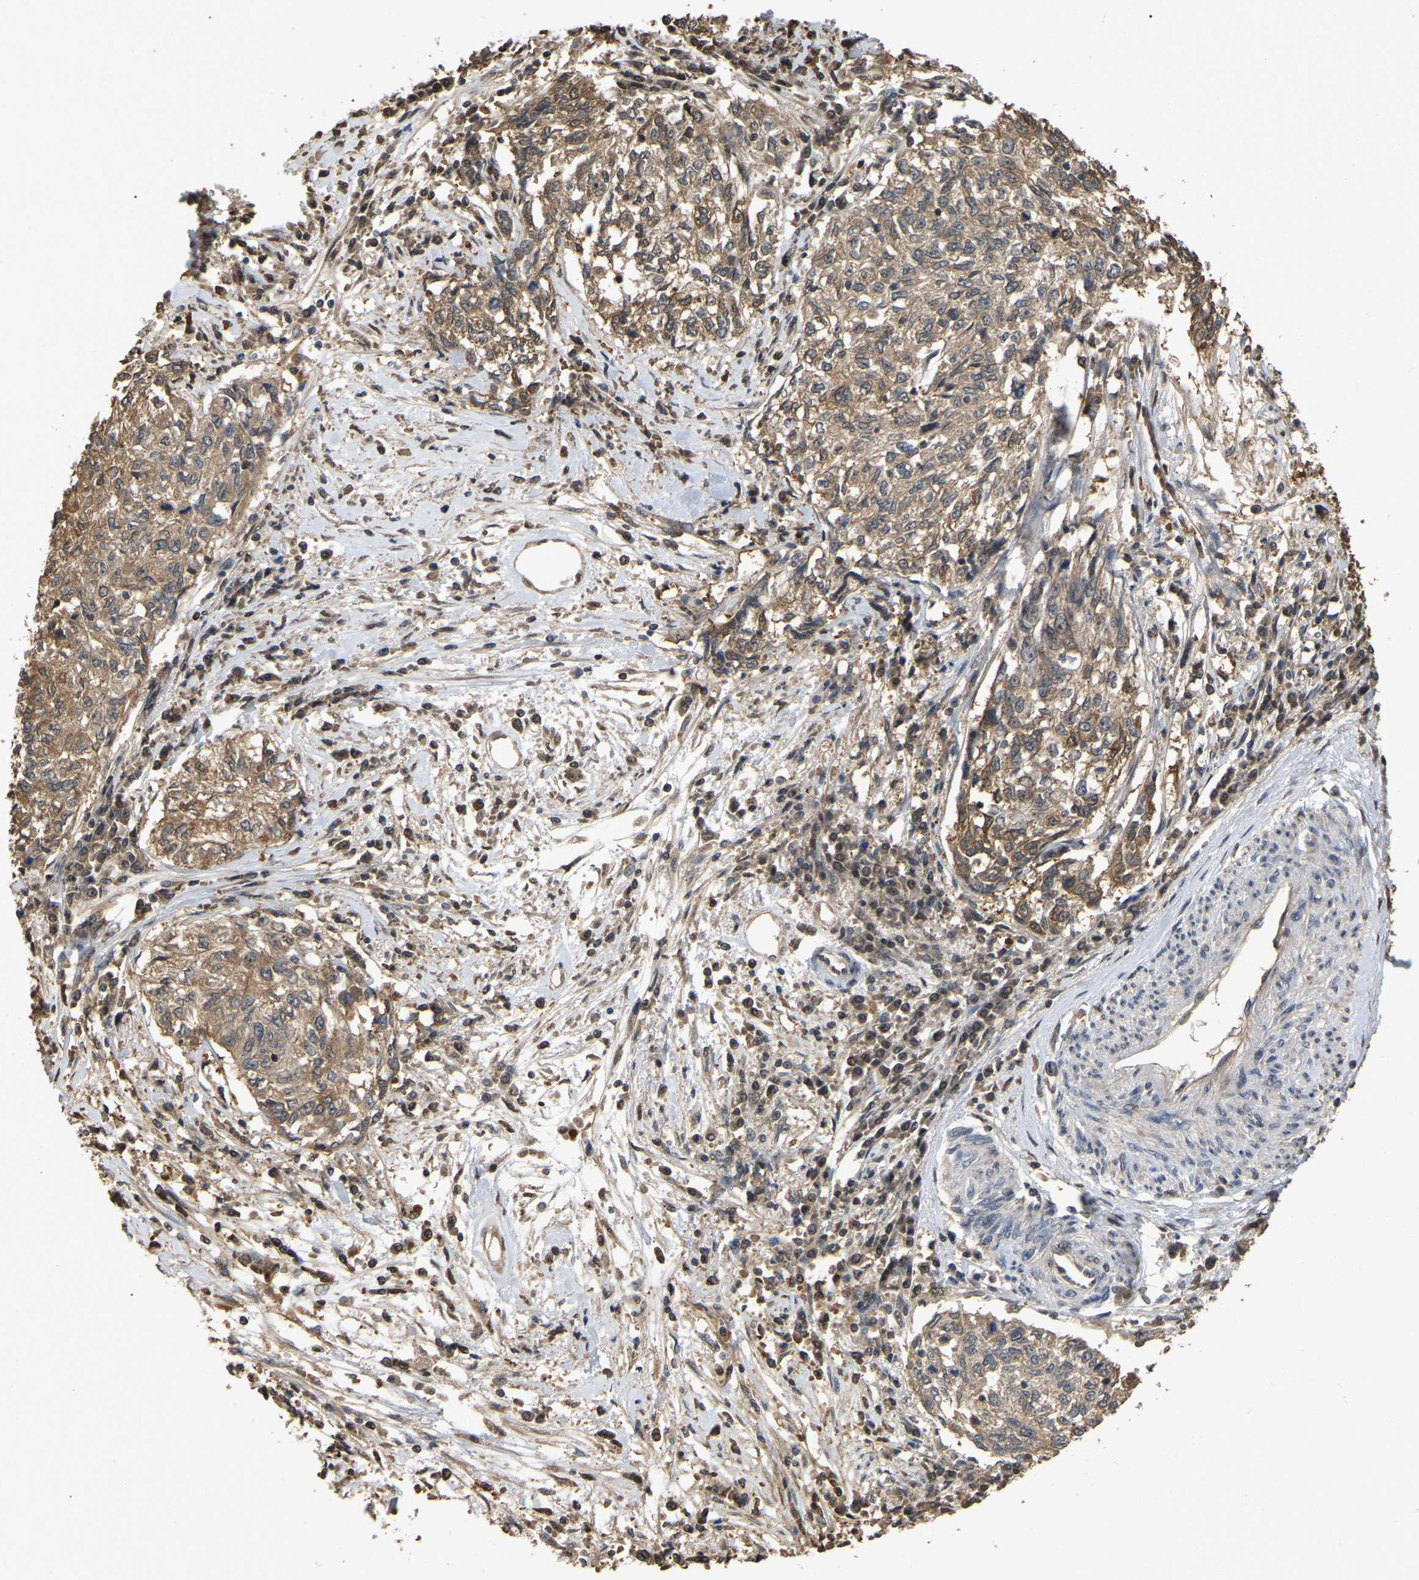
{"staining": {"intensity": "moderate", "quantity": "25%-75%", "location": "cytoplasmic/membranous"}, "tissue": "cervical cancer", "cell_type": "Tumor cells", "image_type": "cancer", "snomed": [{"axis": "morphology", "description": "Squamous cell carcinoma, NOS"}, {"axis": "topography", "description": "Cervix"}], "caption": "Protein expression analysis of human cervical cancer (squamous cell carcinoma) reveals moderate cytoplasmic/membranous staining in approximately 25%-75% of tumor cells.", "gene": "FAM219A", "patient": {"sex": "female", "age": 57}}